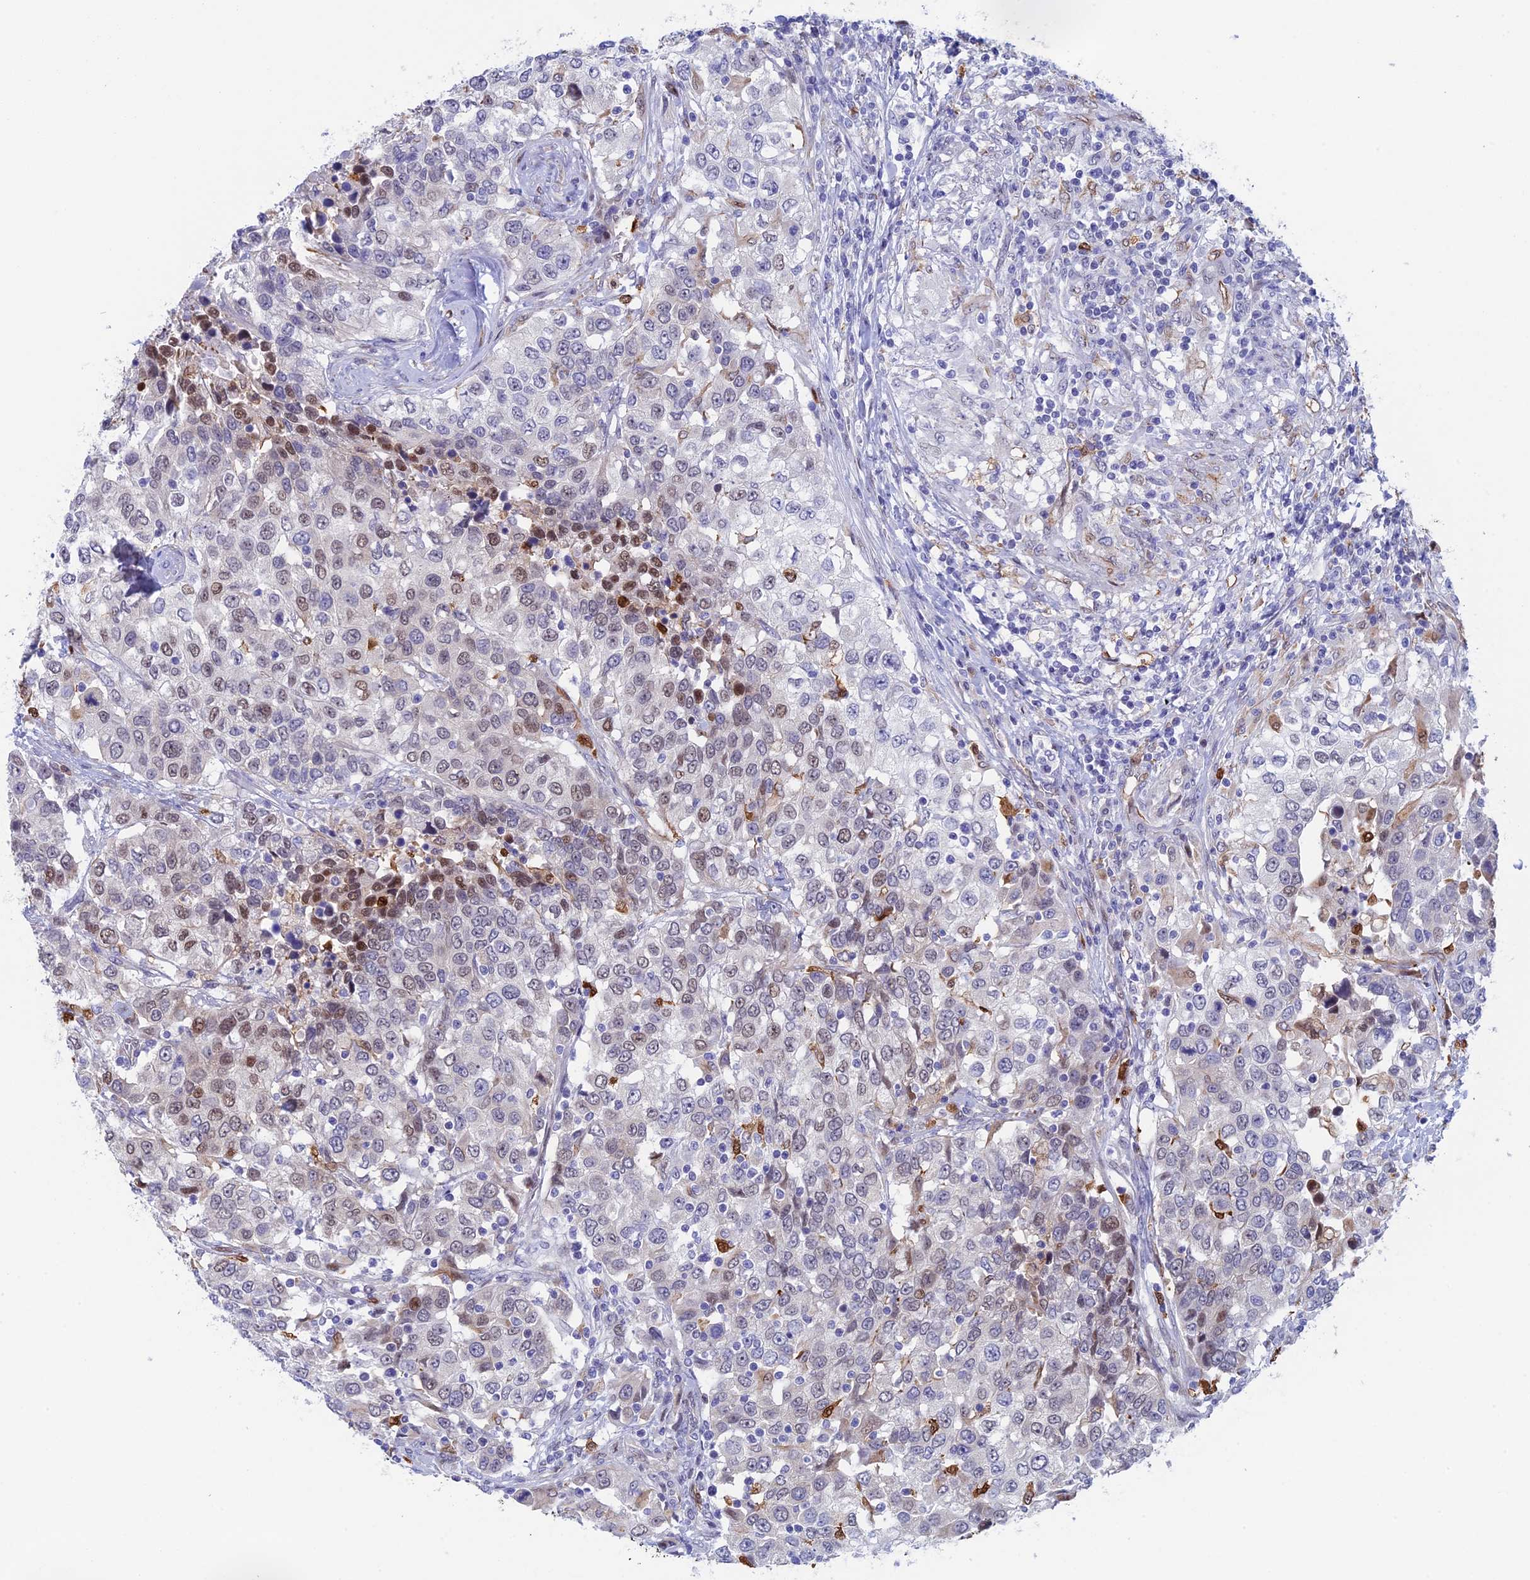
{"staining": {"intensity": "moderate", "quantity": "<25%", "location": "nuclear"}, "tissue": "urothelial cancer", "cell_type": "Tumor cells", "image_type": "cancer", "snomed": [{"axis": "morphology", "description": "Urothelial carcinoma, High grade"}, {"axis": "topography", "description": "Urinary bladder"}], "caption": "High-power microscopy captured an immunohistochemistry micrograph of high-grade urothelial carcinoma, revealing moderate nuclear staining in approximately <25% of tumor cells. (DAB IHC, brown staining for protein, blue staining for nuclei).", "gene": "SLC26A1", "patient": {"sex": "female", "age": 80}}